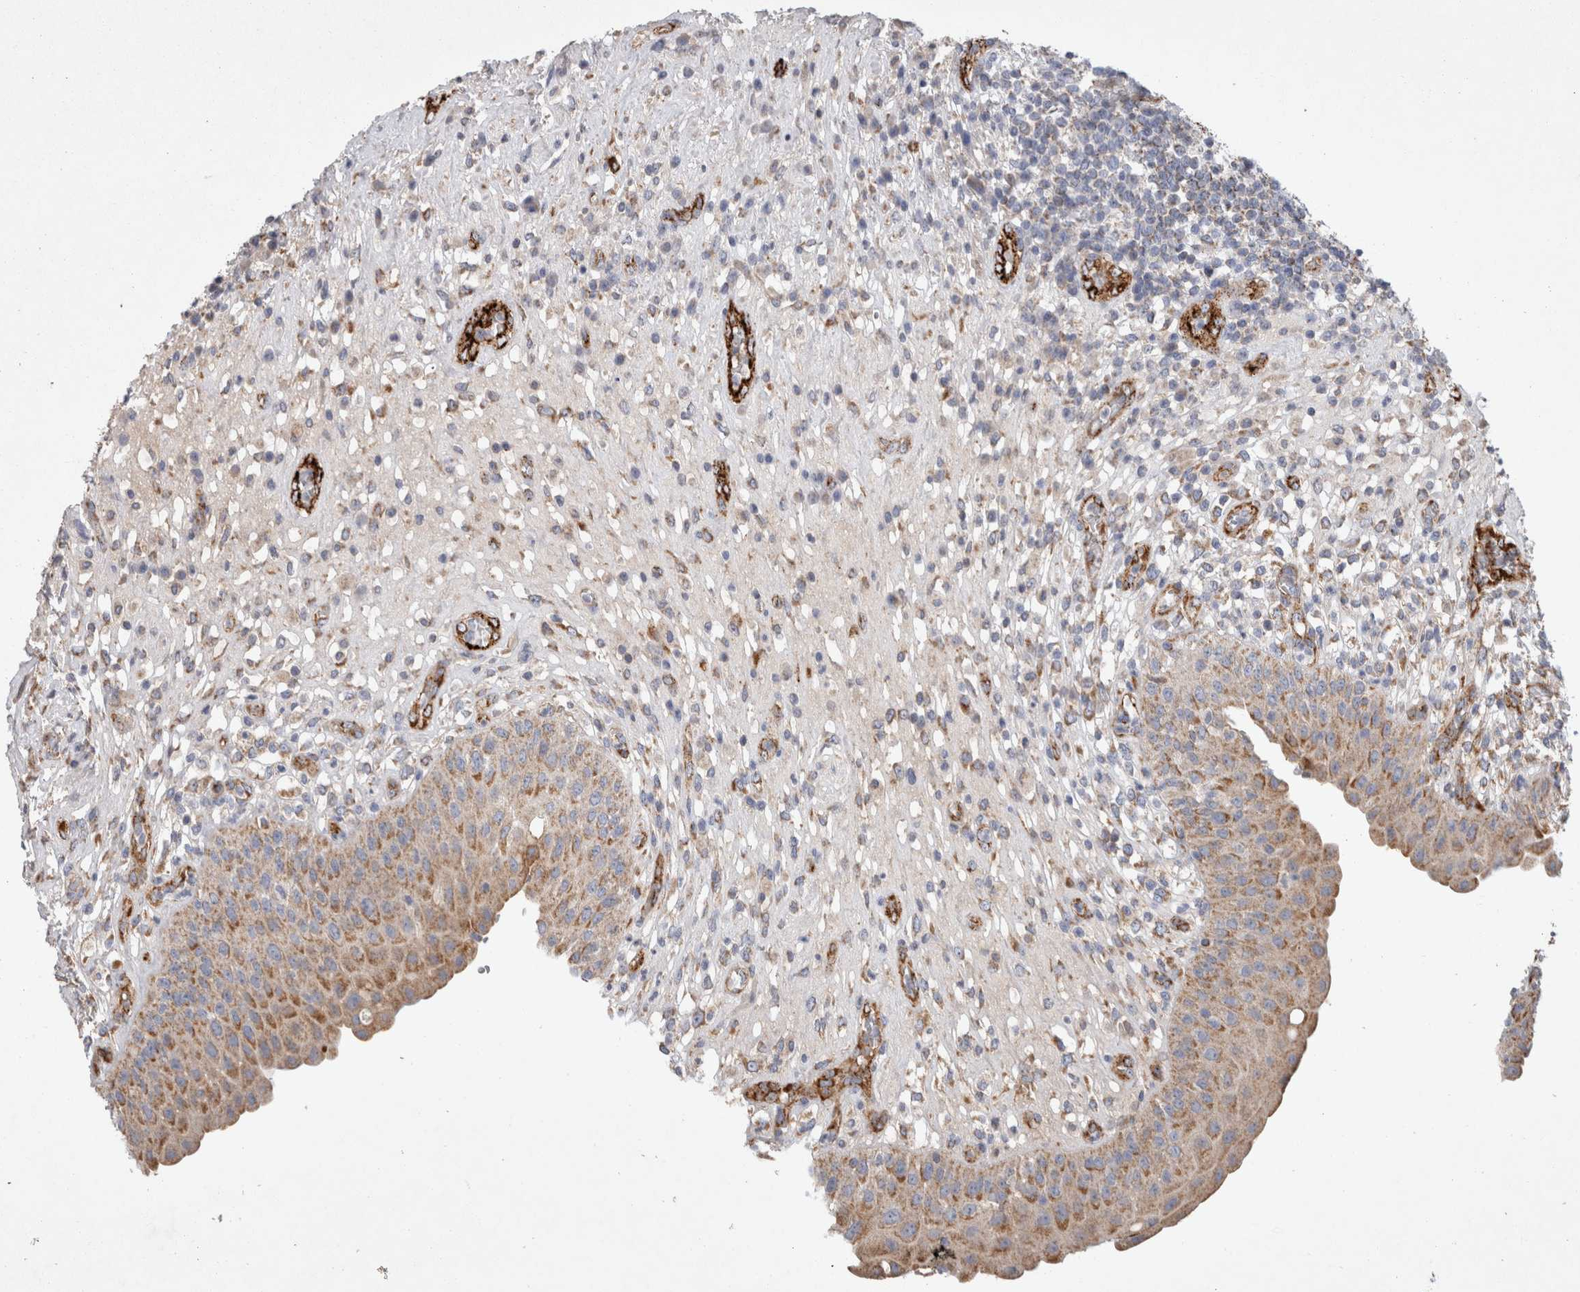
{"staining": {"intensity": "moderate", "quantity": ">75%", "location": "cytoplasmic/membranous"}, "tissue": "urinary bladder", "cell_type": "Urothelial cells", "image_type": "normal", "snomed": [{"axis": "morphology", "description": "Normal tissue, NOS"}, {"axis": "topography", "description": "Urinary bladder"}], "caption": "Immunohistochemistry (IHC) image of normal urinary bladder: human urinary bladder stained using immunohistochemistry (IHC) shows medium levels of moderate protein expression localized specifically in the cytoplasmic/membranous of urothelial cells, appearing as a cytoplasmic/membranous brown color.", "gene": "IARS2", "patient": {"sex": "female", "age": 62}}